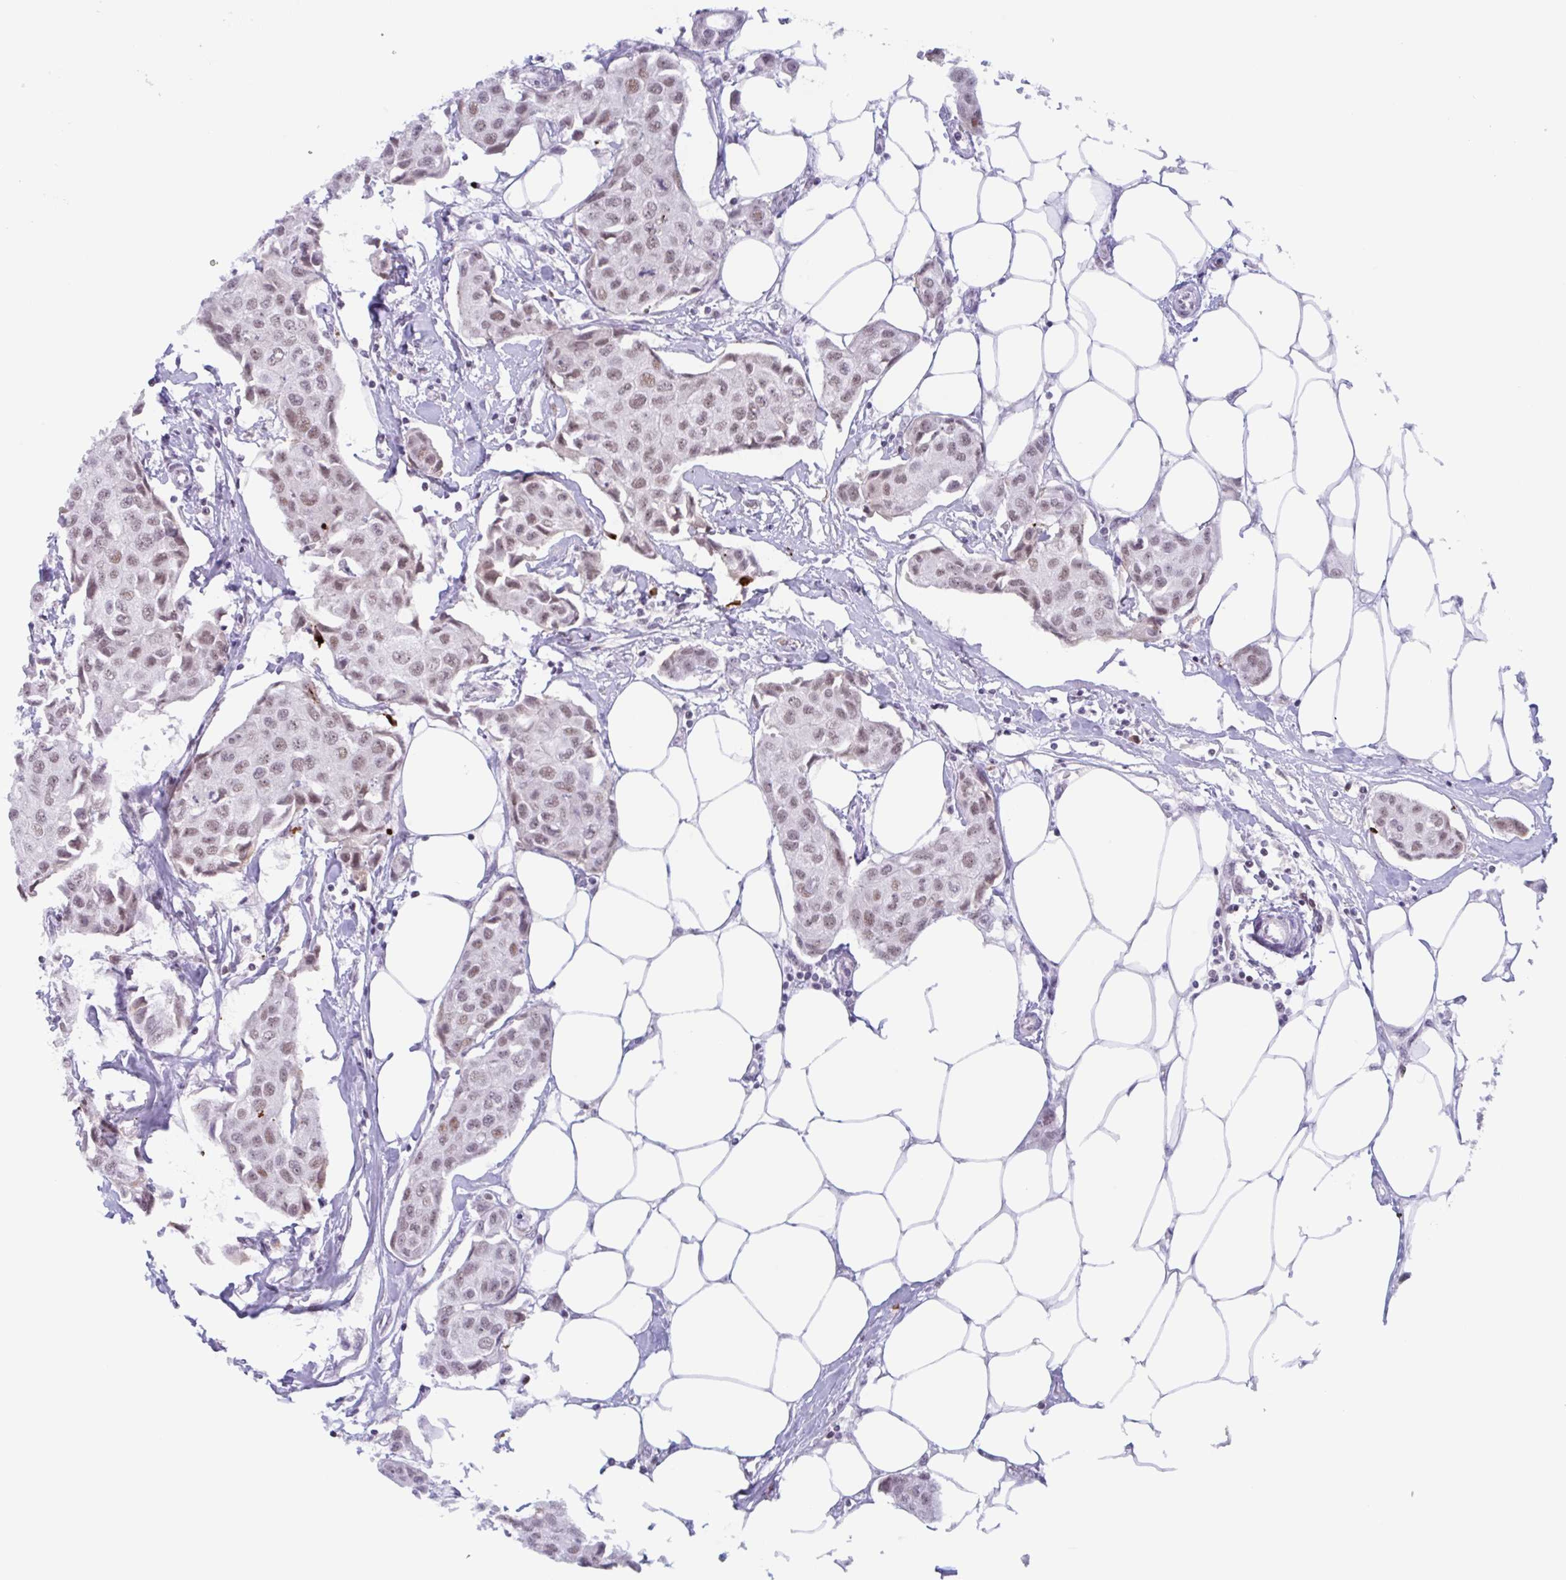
{"staining": {"intensity": "moderate", "quantity": ">75%", "location": "nuclear"}, "tissue": "breast cancer", "cell_type": "Tumor cells", "image_type": "cancer", "snomed": [{"axis": "morphology", "description": "Duct carcinoma"}, {"axis": "topography", "description": "Breast"}, {"axis": "topography", "description": "Lymph node"}], "caption": "Protein staining shows moderate nuclear positivity in about >75% of tumor cells in breast cancer. (DAB = brown stain, brightfield microscopy at high magnification).", "gene": "PLG", "patient": {"sex": "female", "age": 80}}